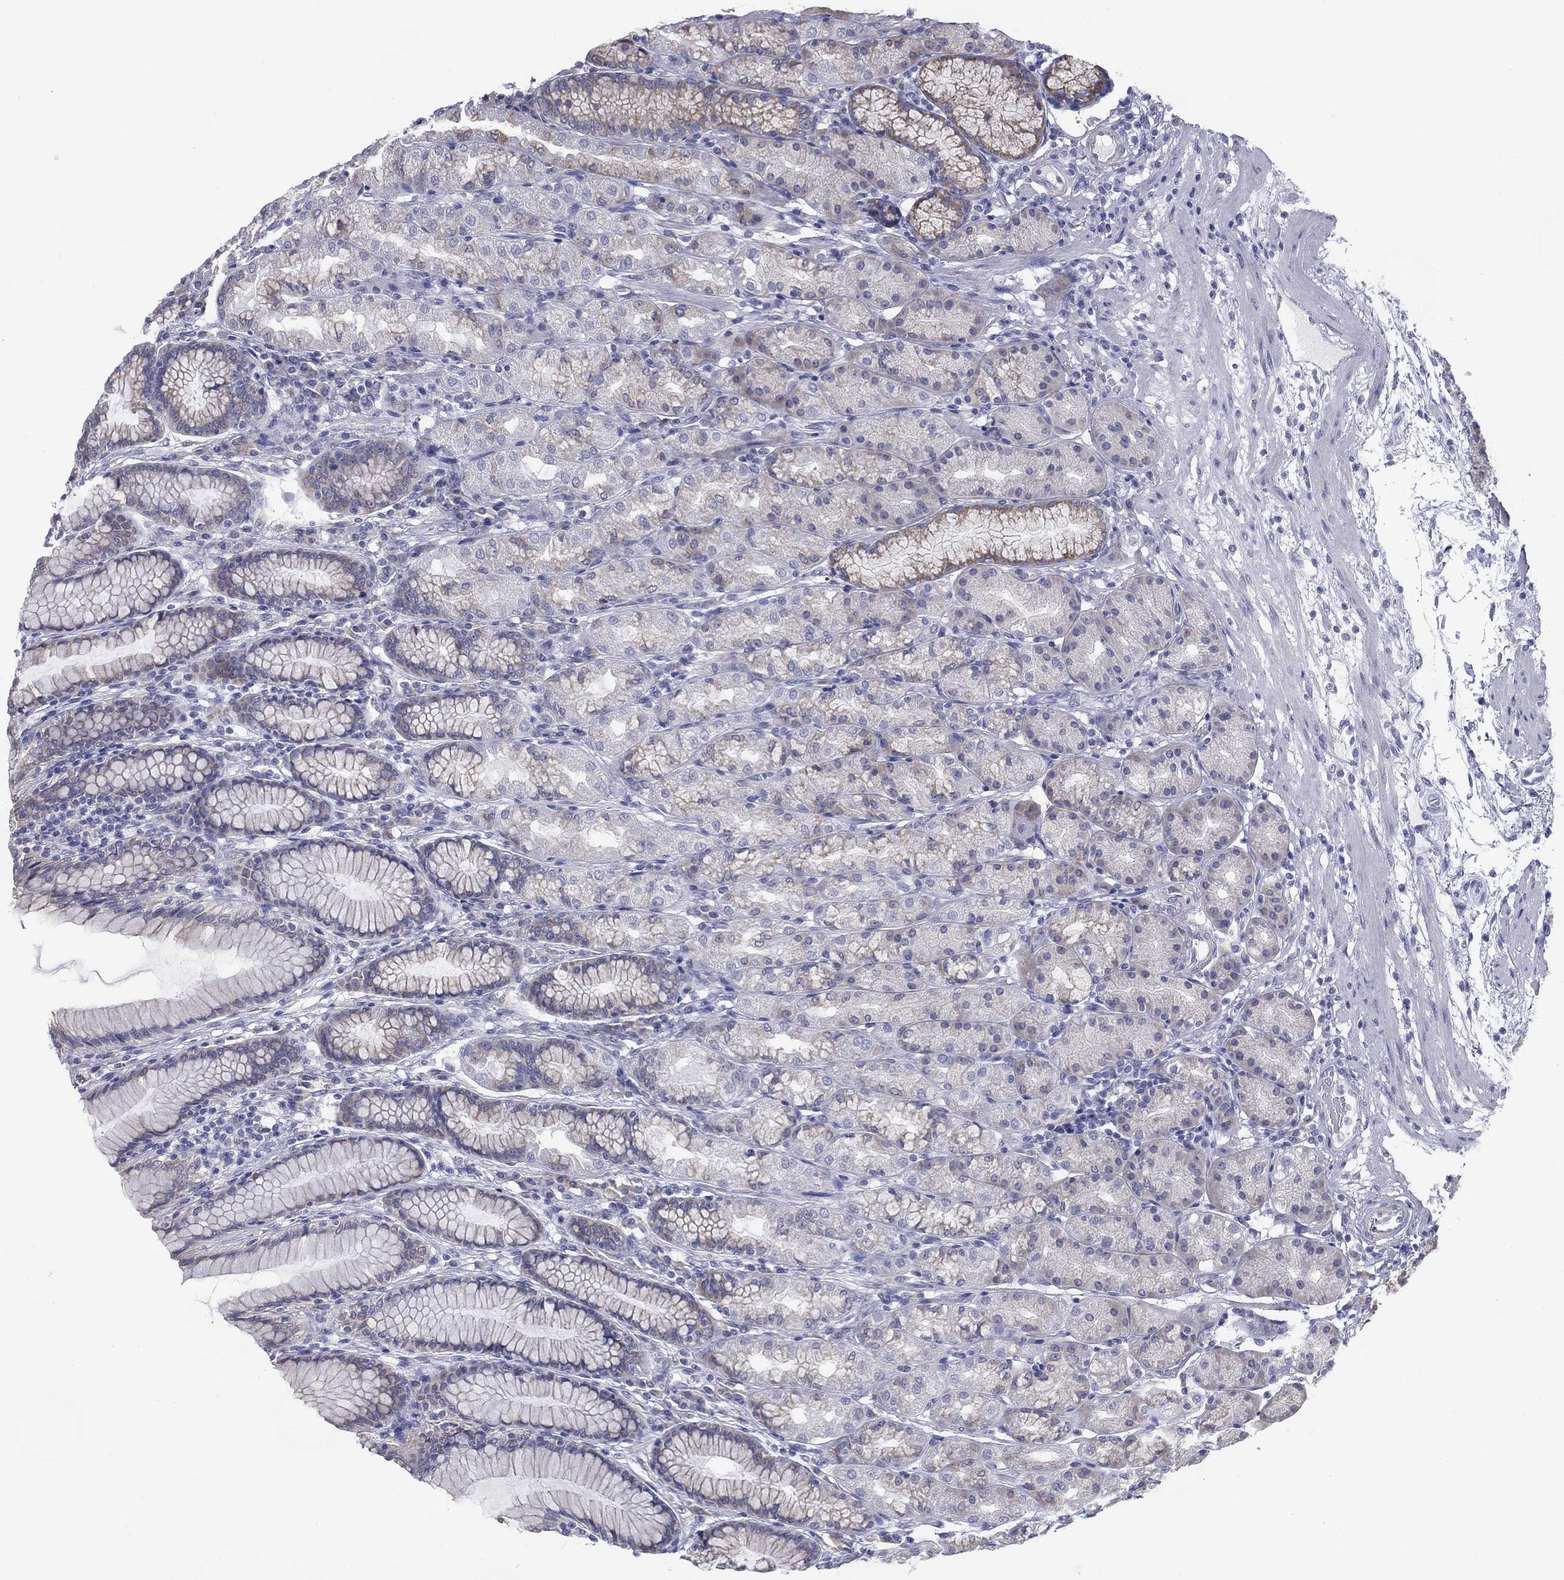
{"staining": {"intensity": "negative", "quantity": "none", "location": "none"}, "tissue": "stomach", "cell_type": "Glandular cells", "image_type": "normal", "snomed": [{"axis": "morphology", "description": "Normal tissue, NOS"}, {"axis": "morphology", "description": "Adenocarcinoma, NOS"}, {"axis": "topography", "description": "Stomach"}], "caption": "Protein analysis of benign stomach reveals no significant expression in glandular cells. (IHC, brightfield microscopy, high magnification).", "gene": "C19orf18", "patient": {"sex": "female", "age": 79}}